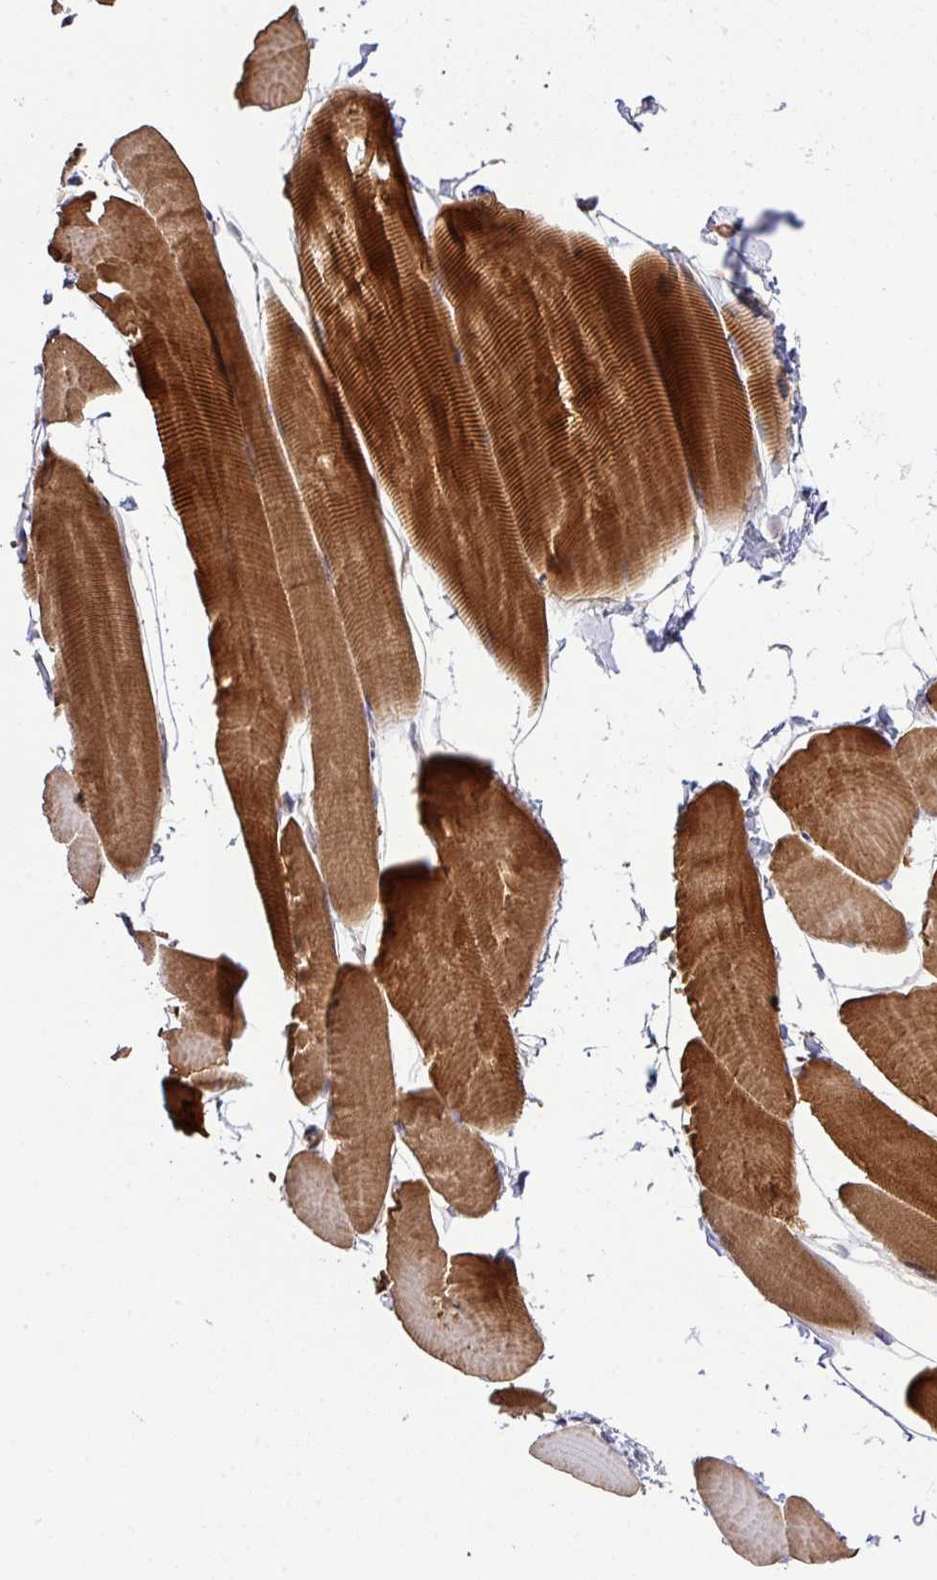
{"staining": {"intensity": "strong", "quantity": ">75%", "location": "cytoplasmic/membranous"}, "tissue": "skeletal muscle", "cell_type": "Myocytes", "image_type": "normal", "snomed": [{"axis": "morphology", "description": "Normal tissue, NOS"}, {"axis": "topography", "description": "Skeletal muscle"}], "caption": "This histopathology image demonstrates immunohistochemistry staining of normal skeletal muscle, with high strong cytoplasmic/membranous staining in about >75% of myocytes.", "gene": "ARPIN", "patient": {"sex": "male", "age": 25}}